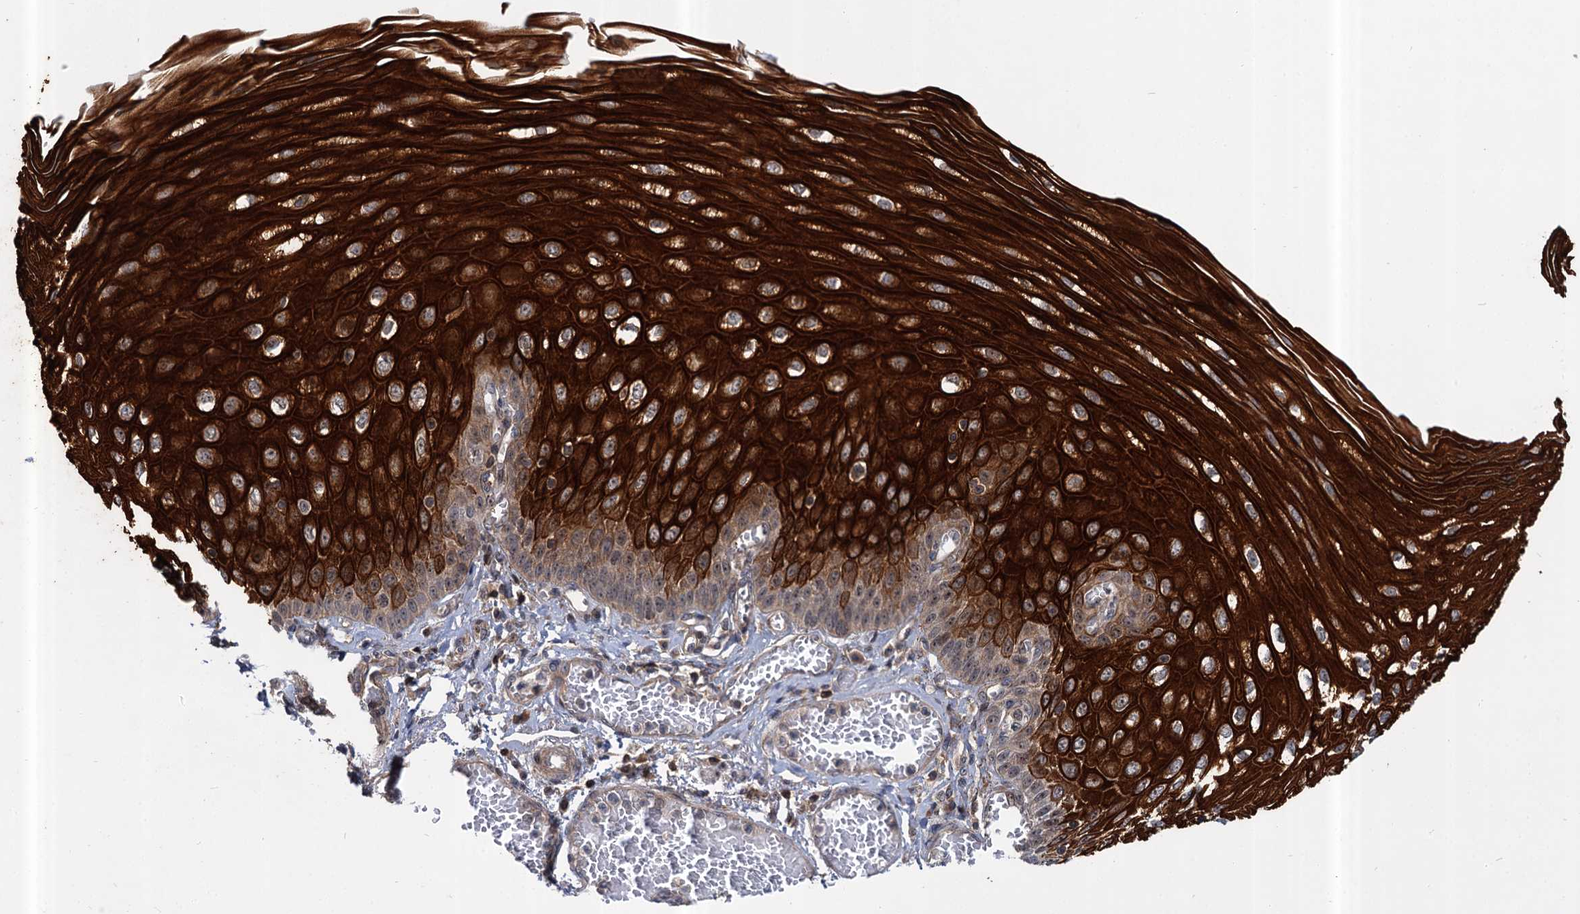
{"staining": {"intensity": "strong", "quantity": "25%-75%", "location": "cytoplasmic/membranous"}, "tissue": "esophagus", "cell_type": "Squamous epithelial cells", "image_type": "normal", "snomed": [{"axis": "morphology", "description": "Normal tissue, NOS"}, {"axis": "topography", "description": "Esophagus"}], "caption": "About 25%-75% of squamous epithelial cells in benign esophagus show strong cytoplasmic/membranous protein expression as visualized by brown immunohistochemical staining.", "gene": "ABLIM1", "patient": {"sex": "male", "age": 81}}